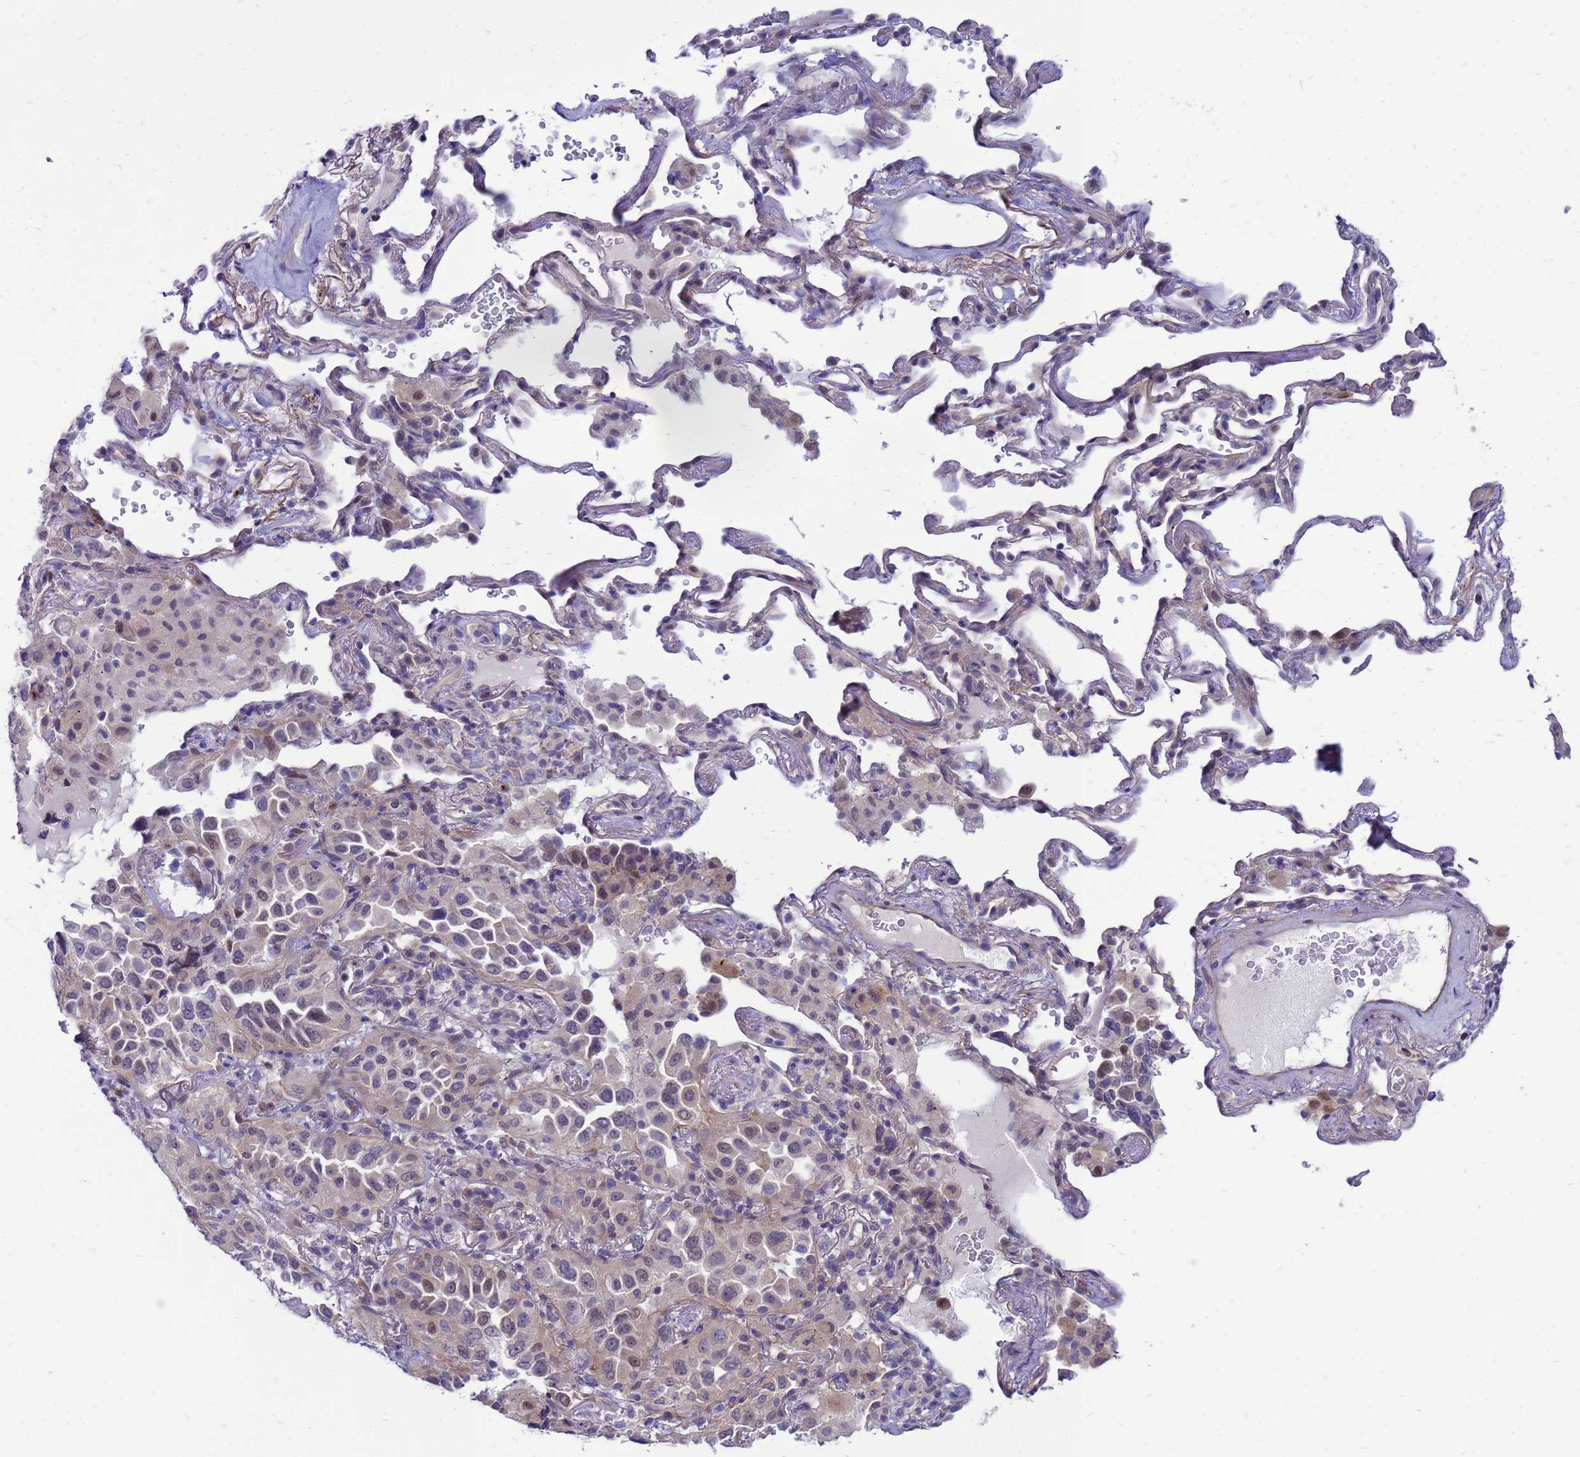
{"staining": {"intensity": "weak", "quantity": "<25%", "location": "nuclear"}, "tissue": "lung cancer", "cell_type": "Tumor cells", "image_type": "cancer", "snomed": [{"axis": "morphology", "description": "Adenocarcinoma, NOS"}, {"axis": "topography", "description": "Lung"}], "caption": "Adenocarcinoma (lung) was stained to show a protein in brown. There is no significant staining in tumor cells.", "gene": "ENOPH1", "patient": {"sex": "female", "age": 69}}